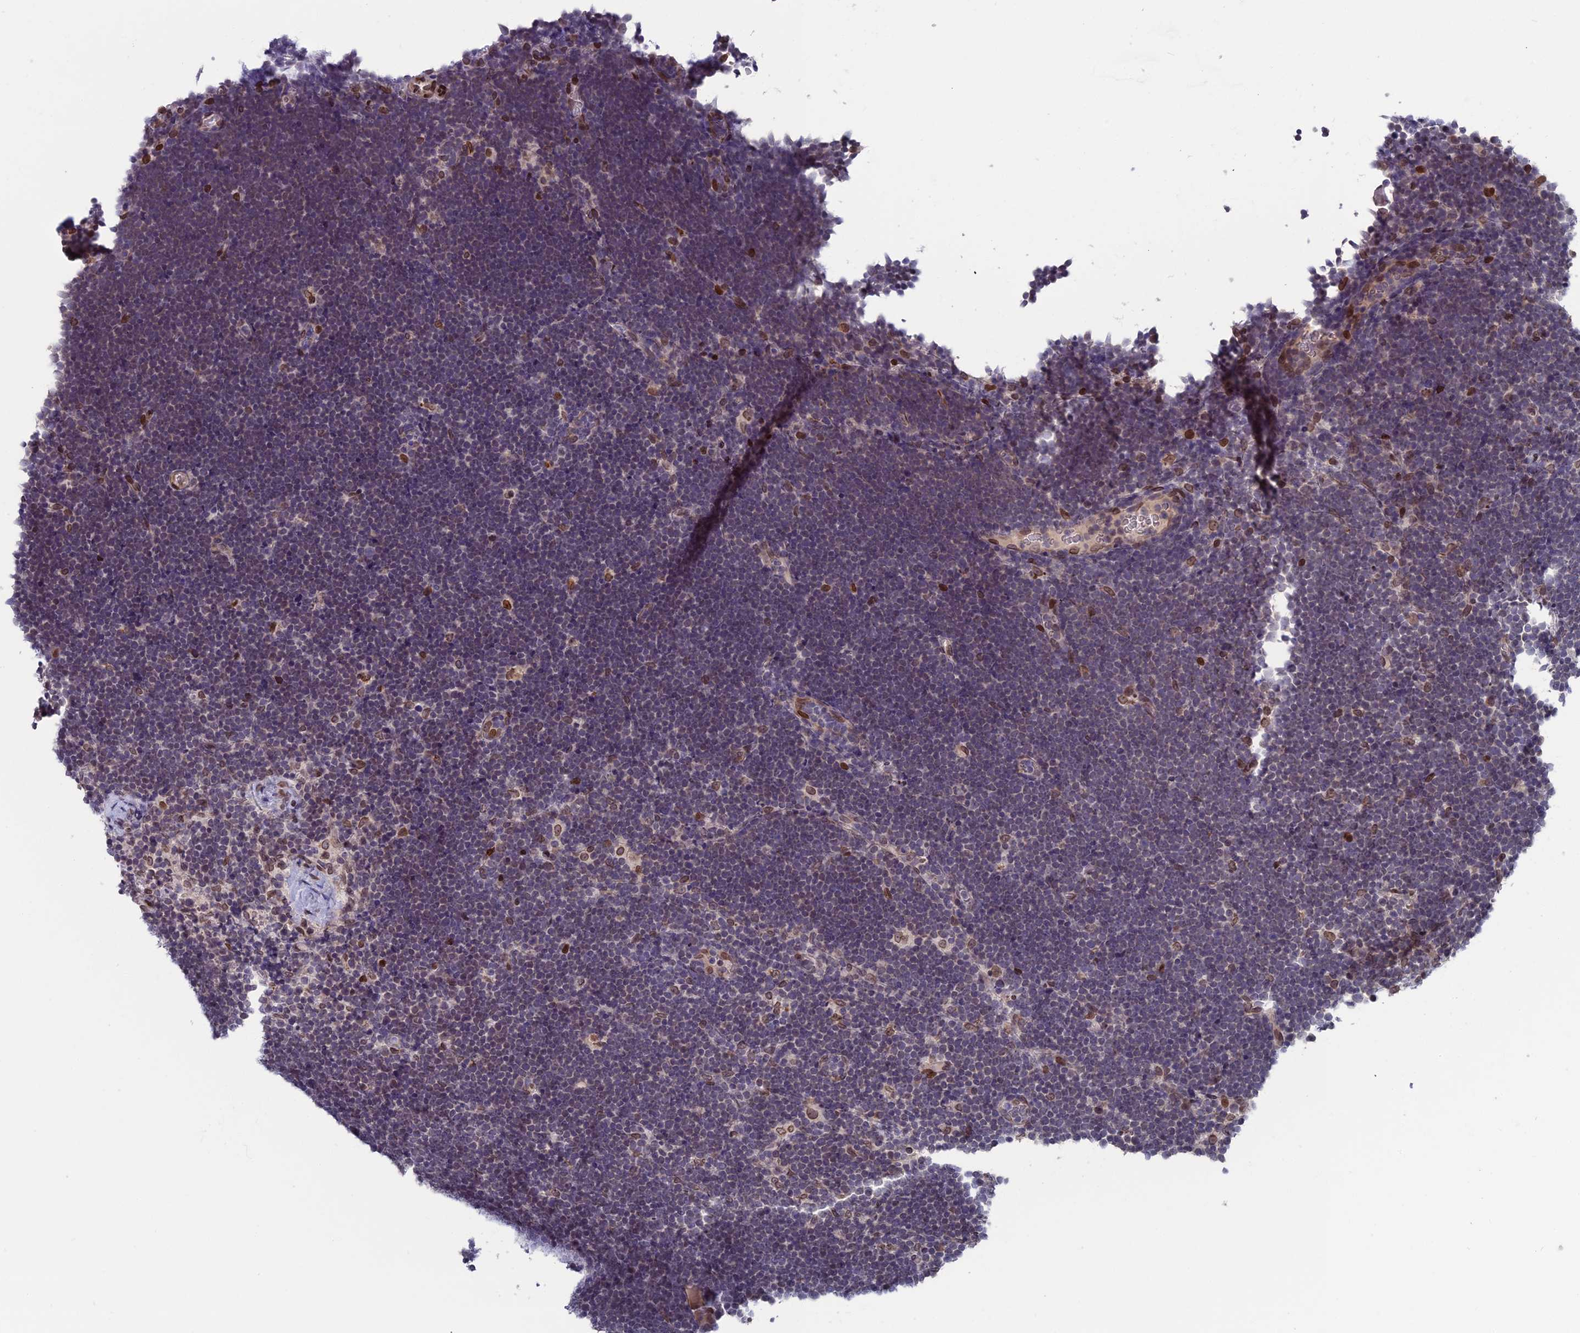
{"staining": {"intensity": "negative", "quantity": "none", "location": "none"}, "tissue": "lymphoma", "cell_type": "Tumor cells", "image_type": "cancer", "snomed": [{"axis": "morphology", "description": "Malignant lymphoma, non-Hodgkin's type, High grade"}, {"axis": "topography", "description": "Lymph node"}], "caption": "IHC micrograph of neoplastic tissue: human lymphoma stained with DAB (3,3'-diaminobenzidine) shows no significant protein expression in tumor cells.", "gene": "GPSM1", "patient": {"sex": "male", "age": 13}}